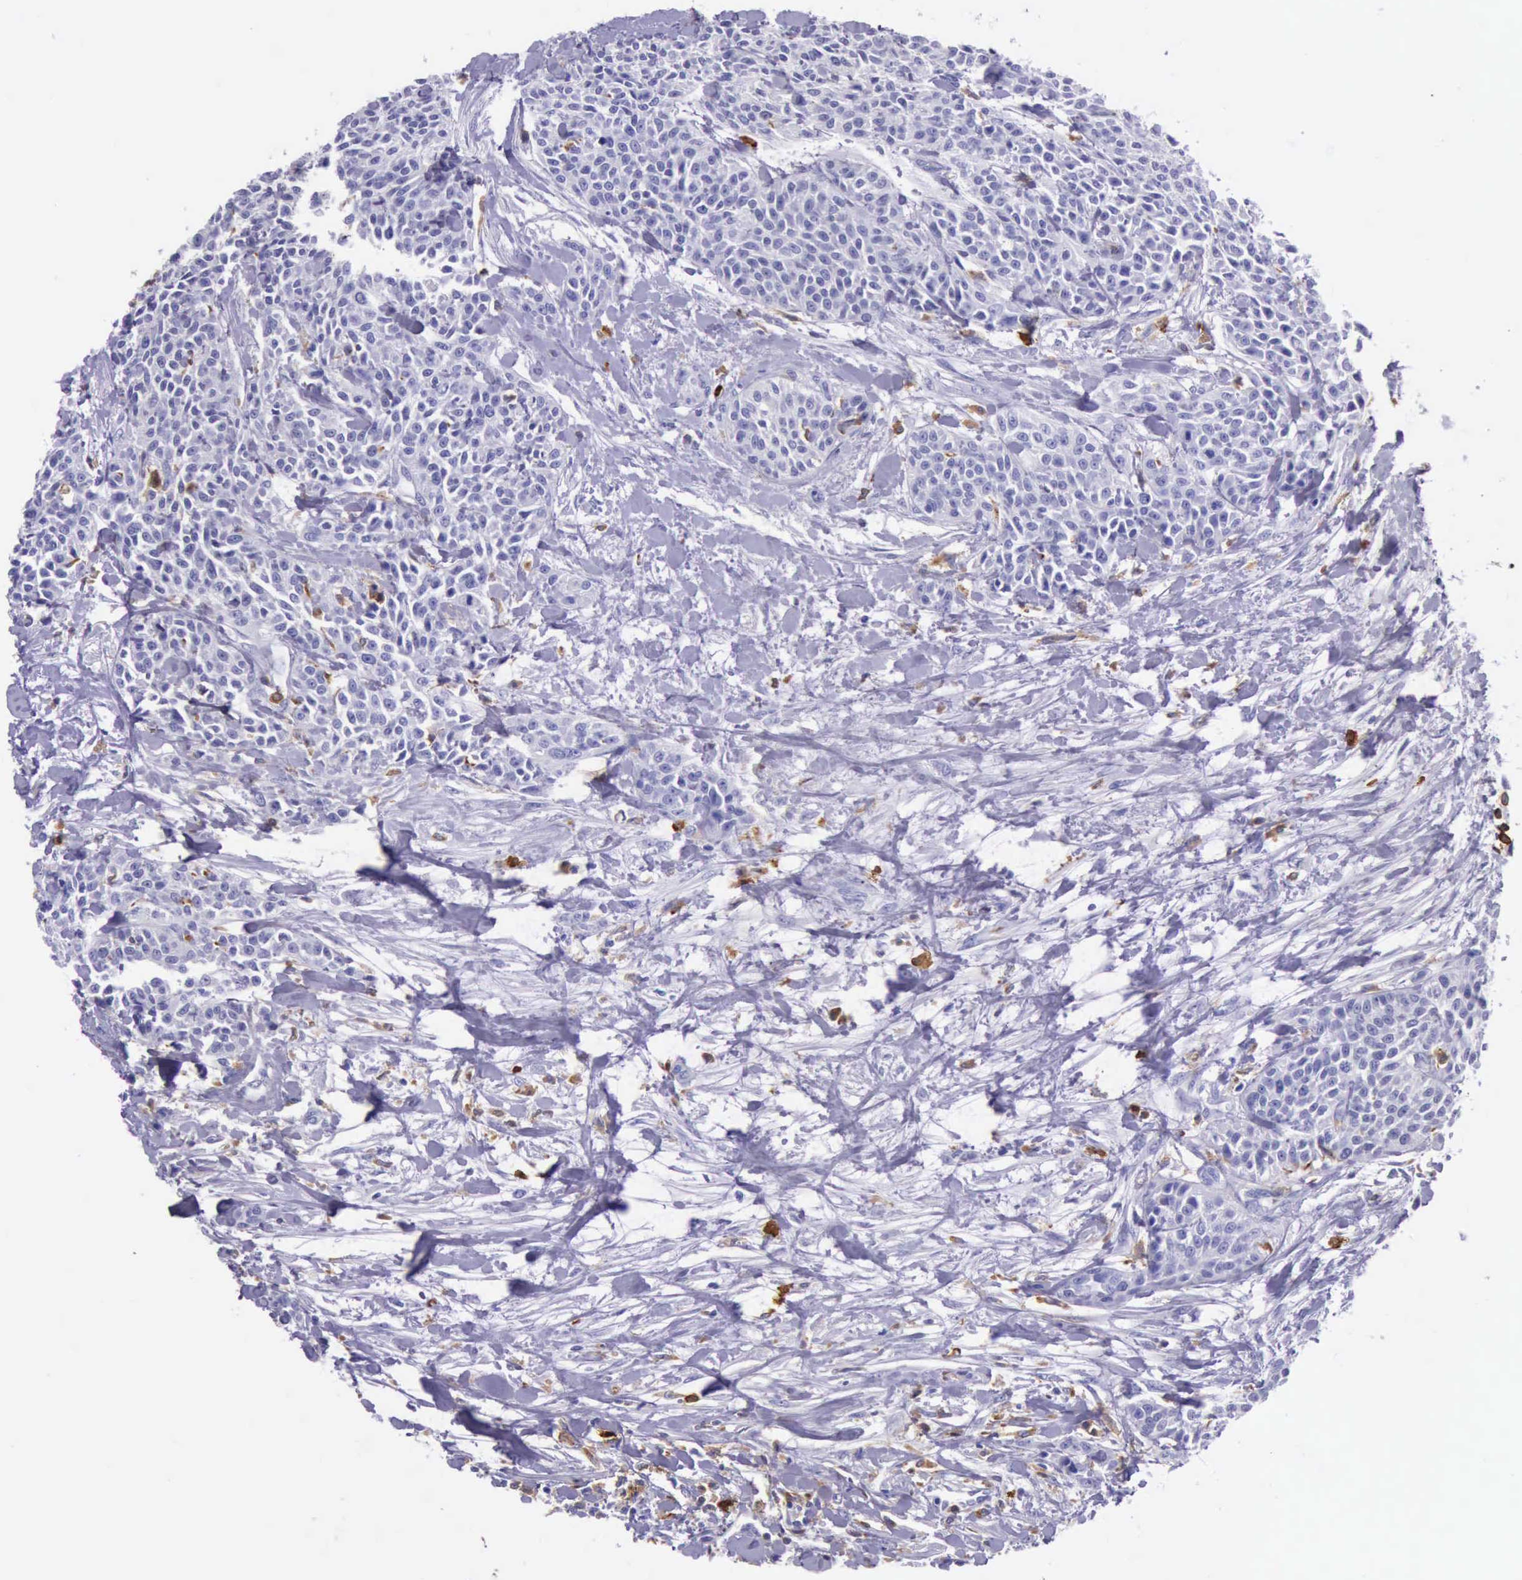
{"staining": {"intensity": "negative", "quantity": "none", "location": "none"}, "tissue": "urothelial cancer", "cell_type": "Tumor cells", "image_type": "cancer", "snomed": [{"axis": "morphology", "description": "Urothelial carcinoma, High grade"}, {"axis": "topography", "description": "Urinary bladder"}], "caption": "Human urothelial carcinoma (high-grade) stained for a protein using IHC reveals no staining in tumor cells.", "gene": "BTK", "patient": {"sex": "male", "age": 56}}